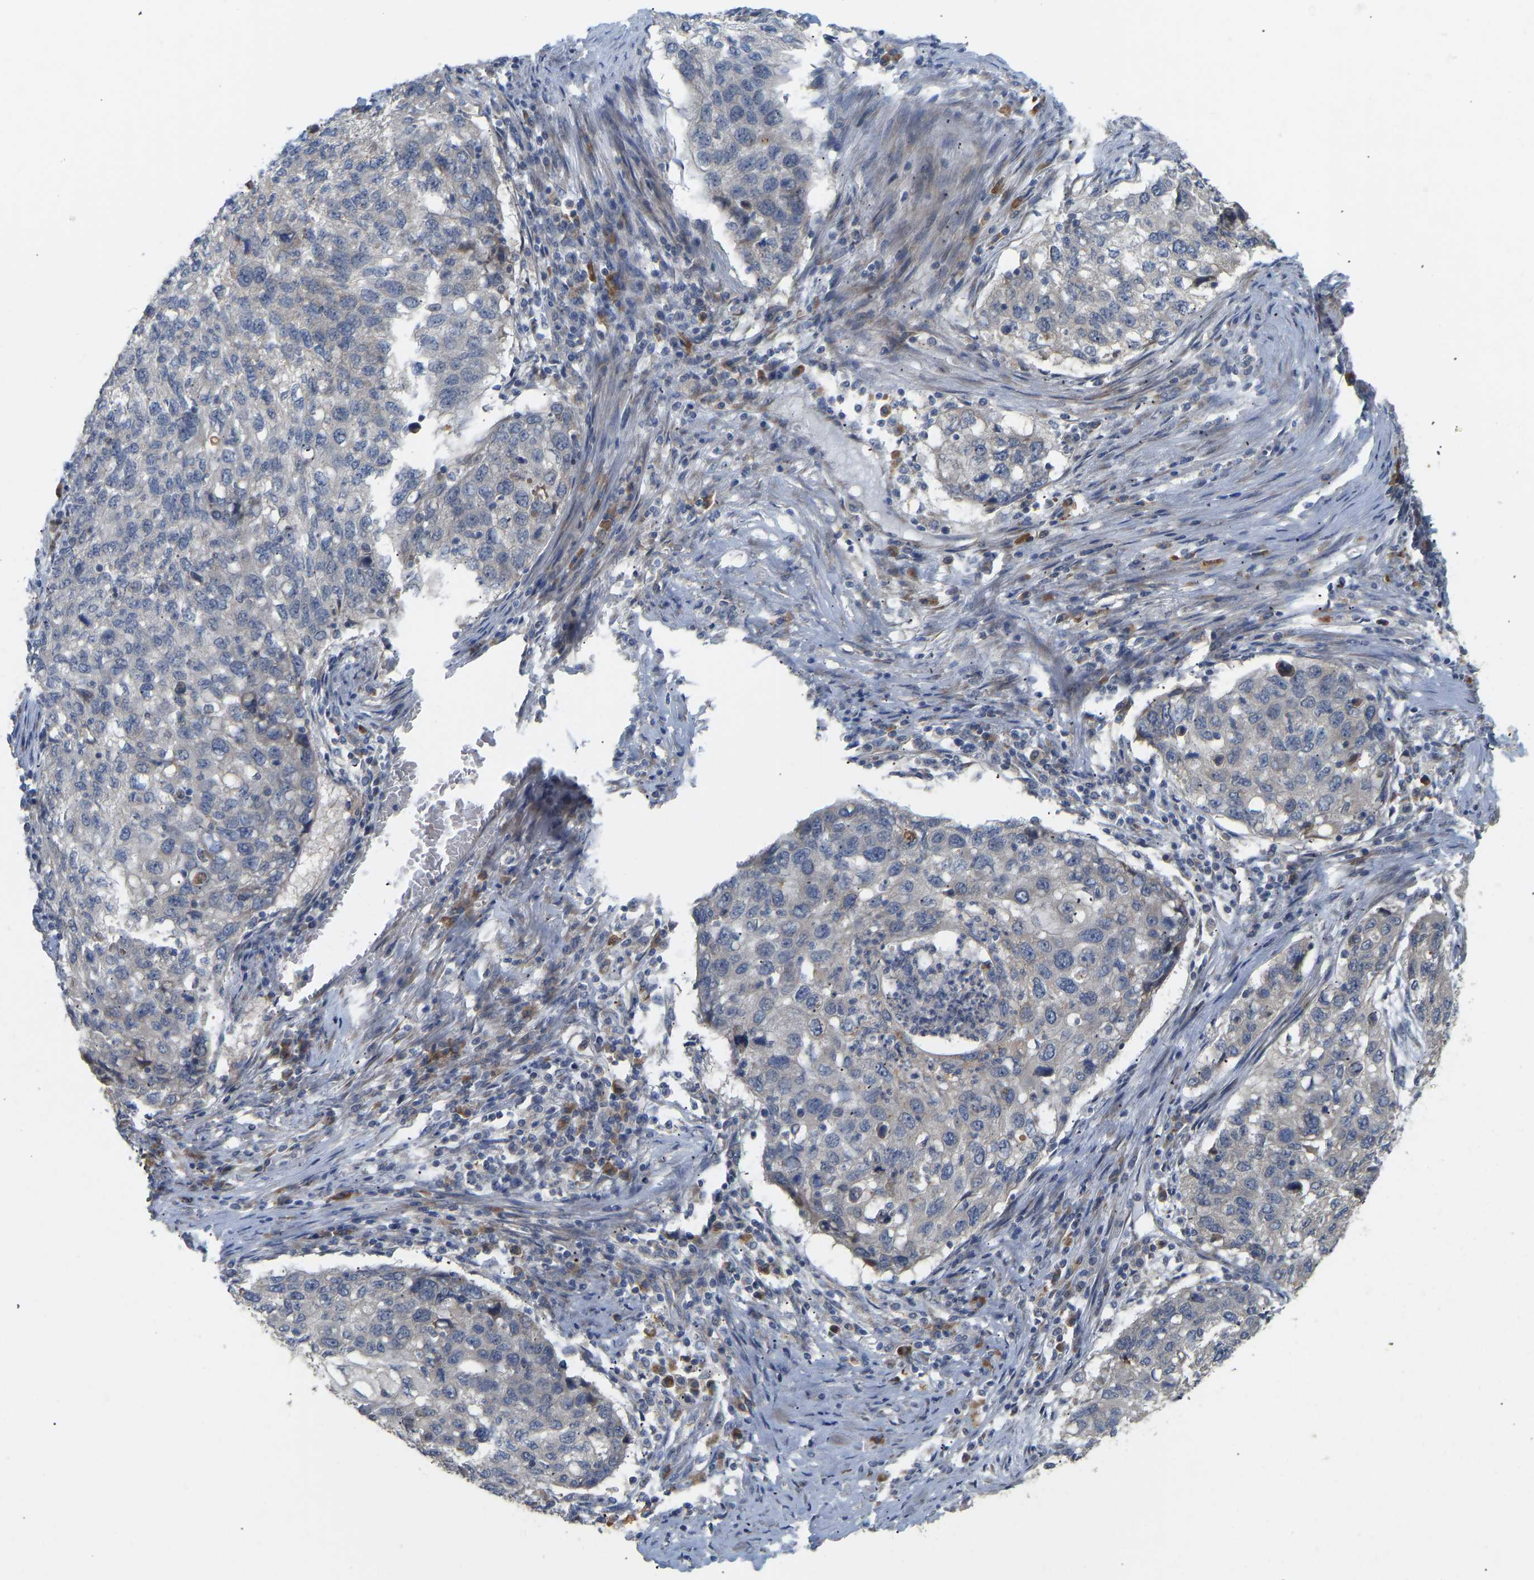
{"staining": {"intensity": "negative", "quantity": "none", "location": "none"}, "tissue": "lung cancer", "cell_type": "Tumor cells", "image_type": "cancer", "snomed": [{"axis": "morphology", "description": "Squamous cell carcinoma, NOS"}, {"axis": "topography", "description": "Lung"}], "caption": "DAB immunohistochemical staining of human lung cancer (squamous cell carcinoma) displays no significant staining in tumor cells.", "gene": "HACD2", "patient": {"sex": "female", "age": 63}}